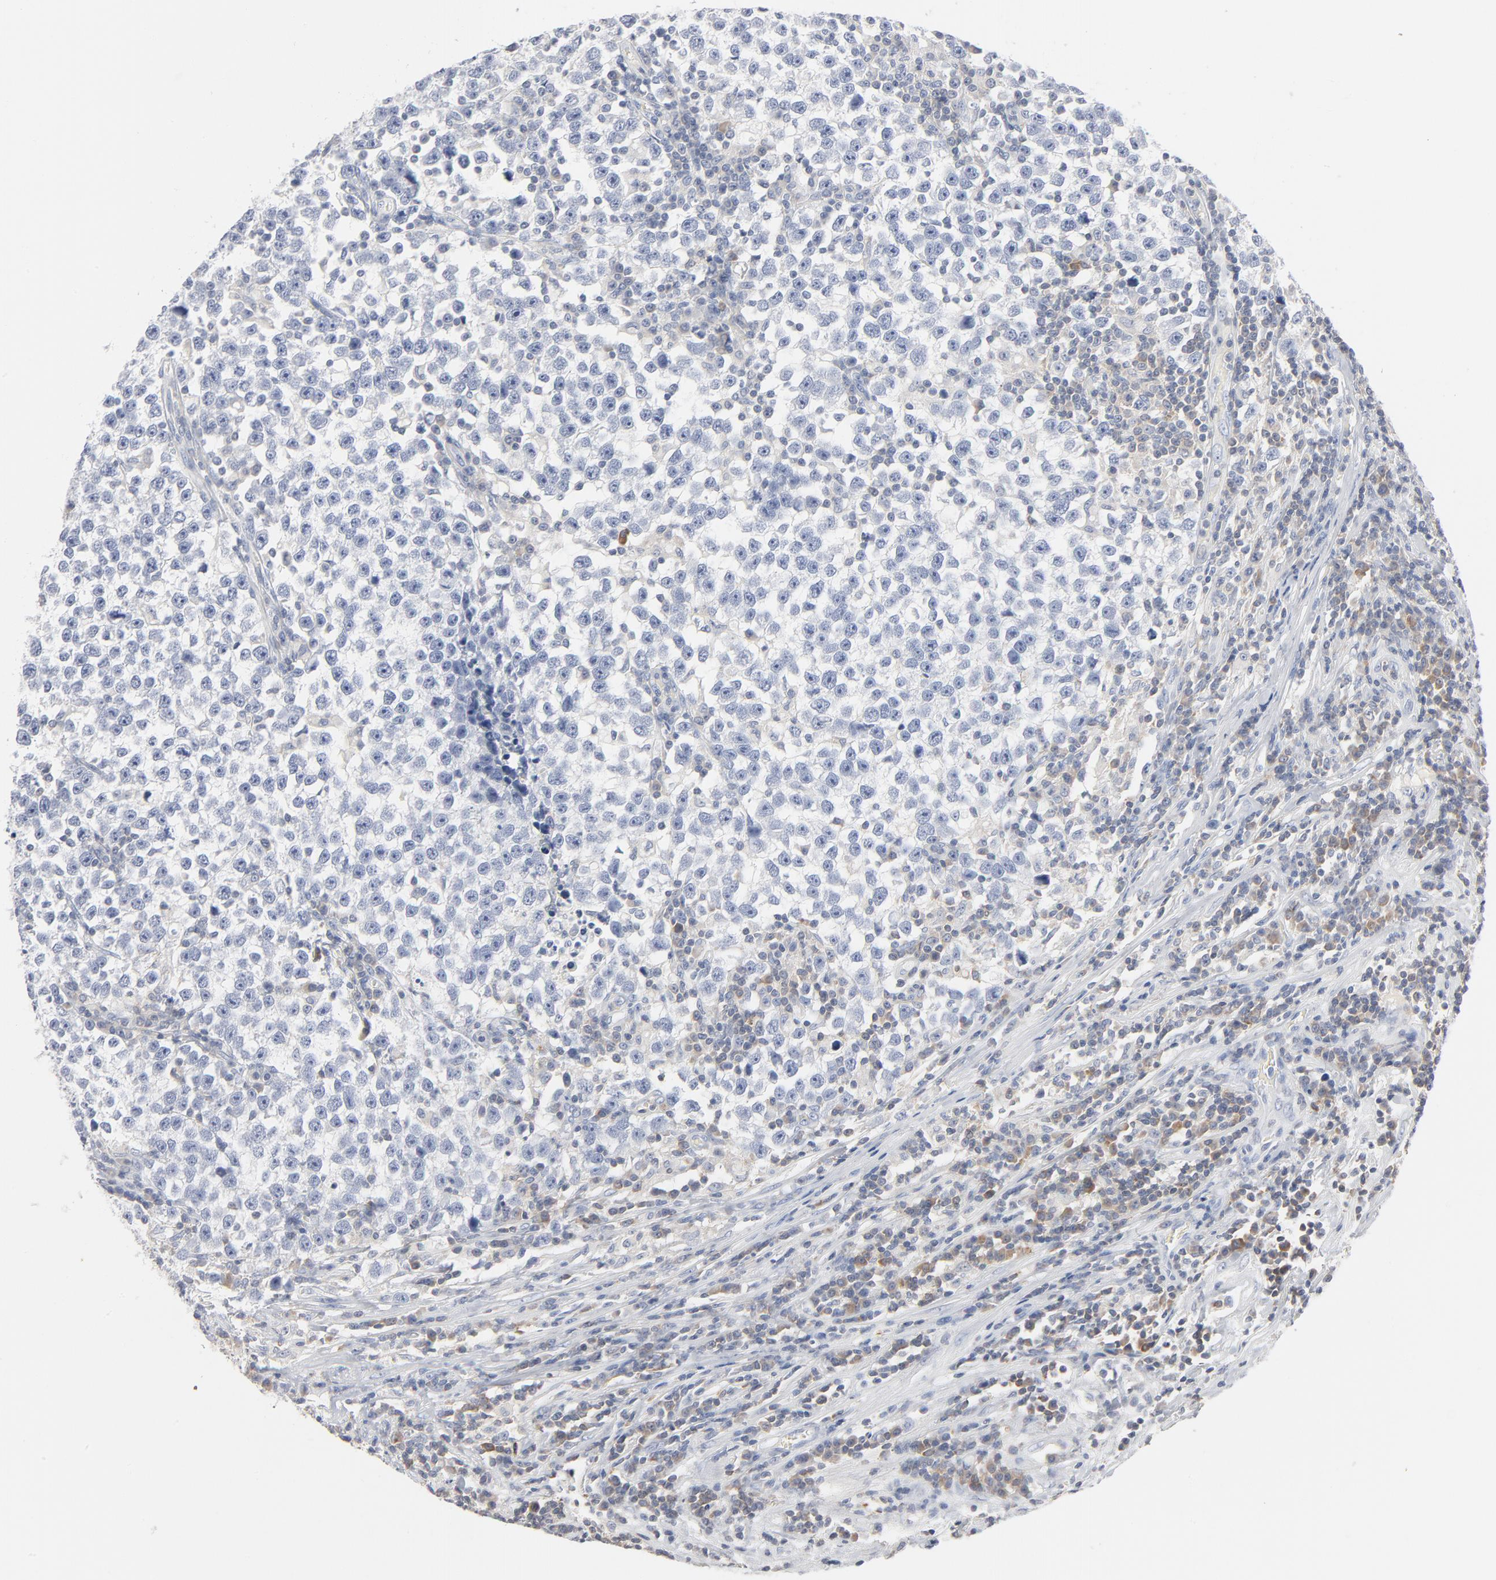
{"staining": {"intensity": "negative", "quantity": "none", "location": "none"}, "tissue": "testis cancer", "cell_type": "Tumor cells", "image_type": "cancer", "snomed": [{"axis": "morphology", "description": "Seminoma, NOS"}, {"axis": "topography", "description": "Testis"}], "caption": "Testis cancer was stained to show a protein in brown. There is no significant positivity in tumor cells.", "gene": "PTK2B", "patient": {"sex": "male", "age": 43}}